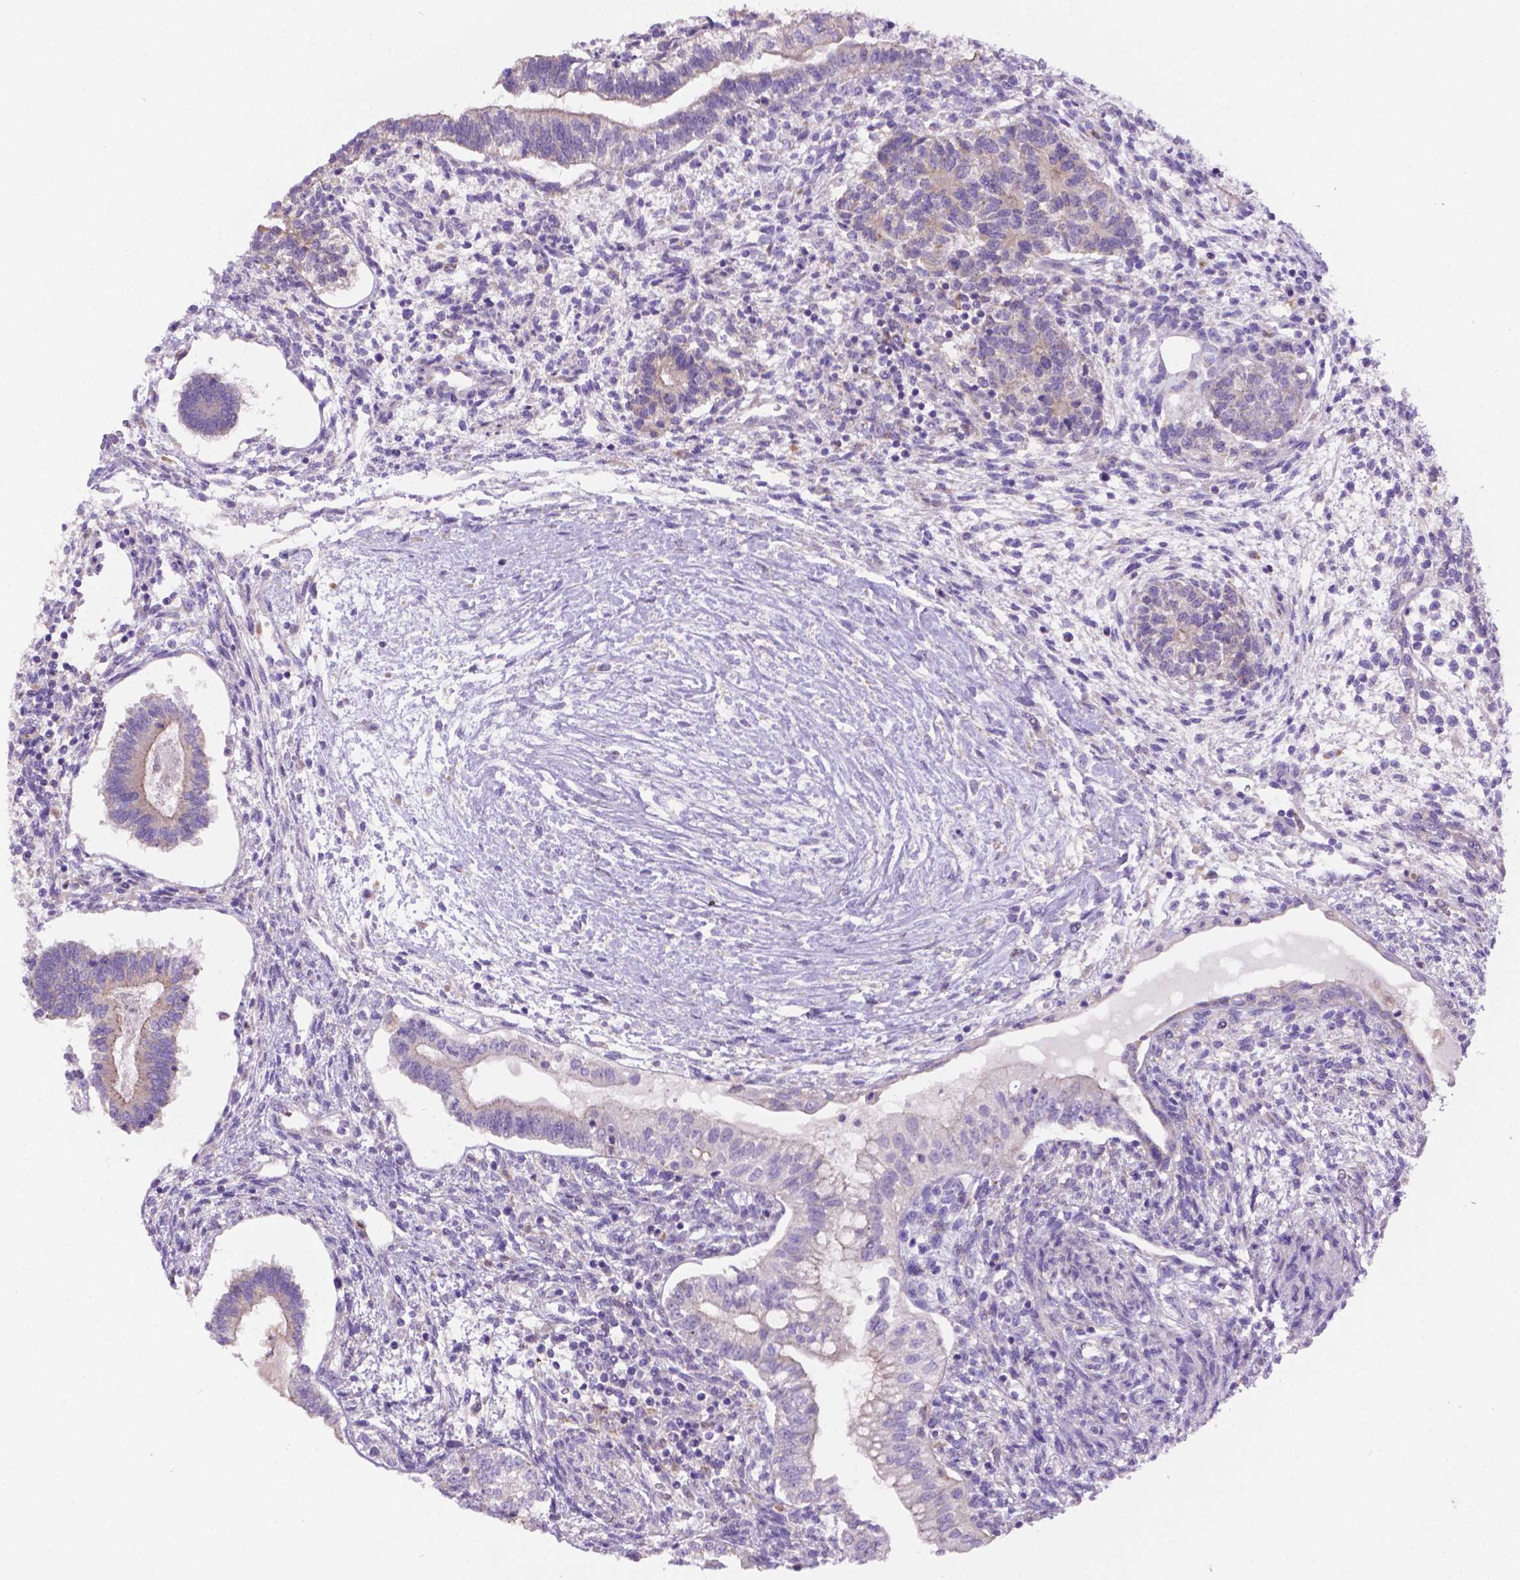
{"staining": {"intensity": "negative", "quantity": "none", "location": "none"}, "tissue": "testis cancer", "cell_type": "Tumor cells", "image_type": "cancer", "snomed": [{"axis": "morphology", "description": "Carcinoma, Embryonal, NOS"}, {"axis": "topography", "description": "Testis"}], "caption": "High power microscopy micrograph of an immunohistochemistry (IHC) micrograph of testis cancer, revealing no significant staining in tumor cells.", "gene": "CDH7", "patient": {"sex": "male", "age": 37}}